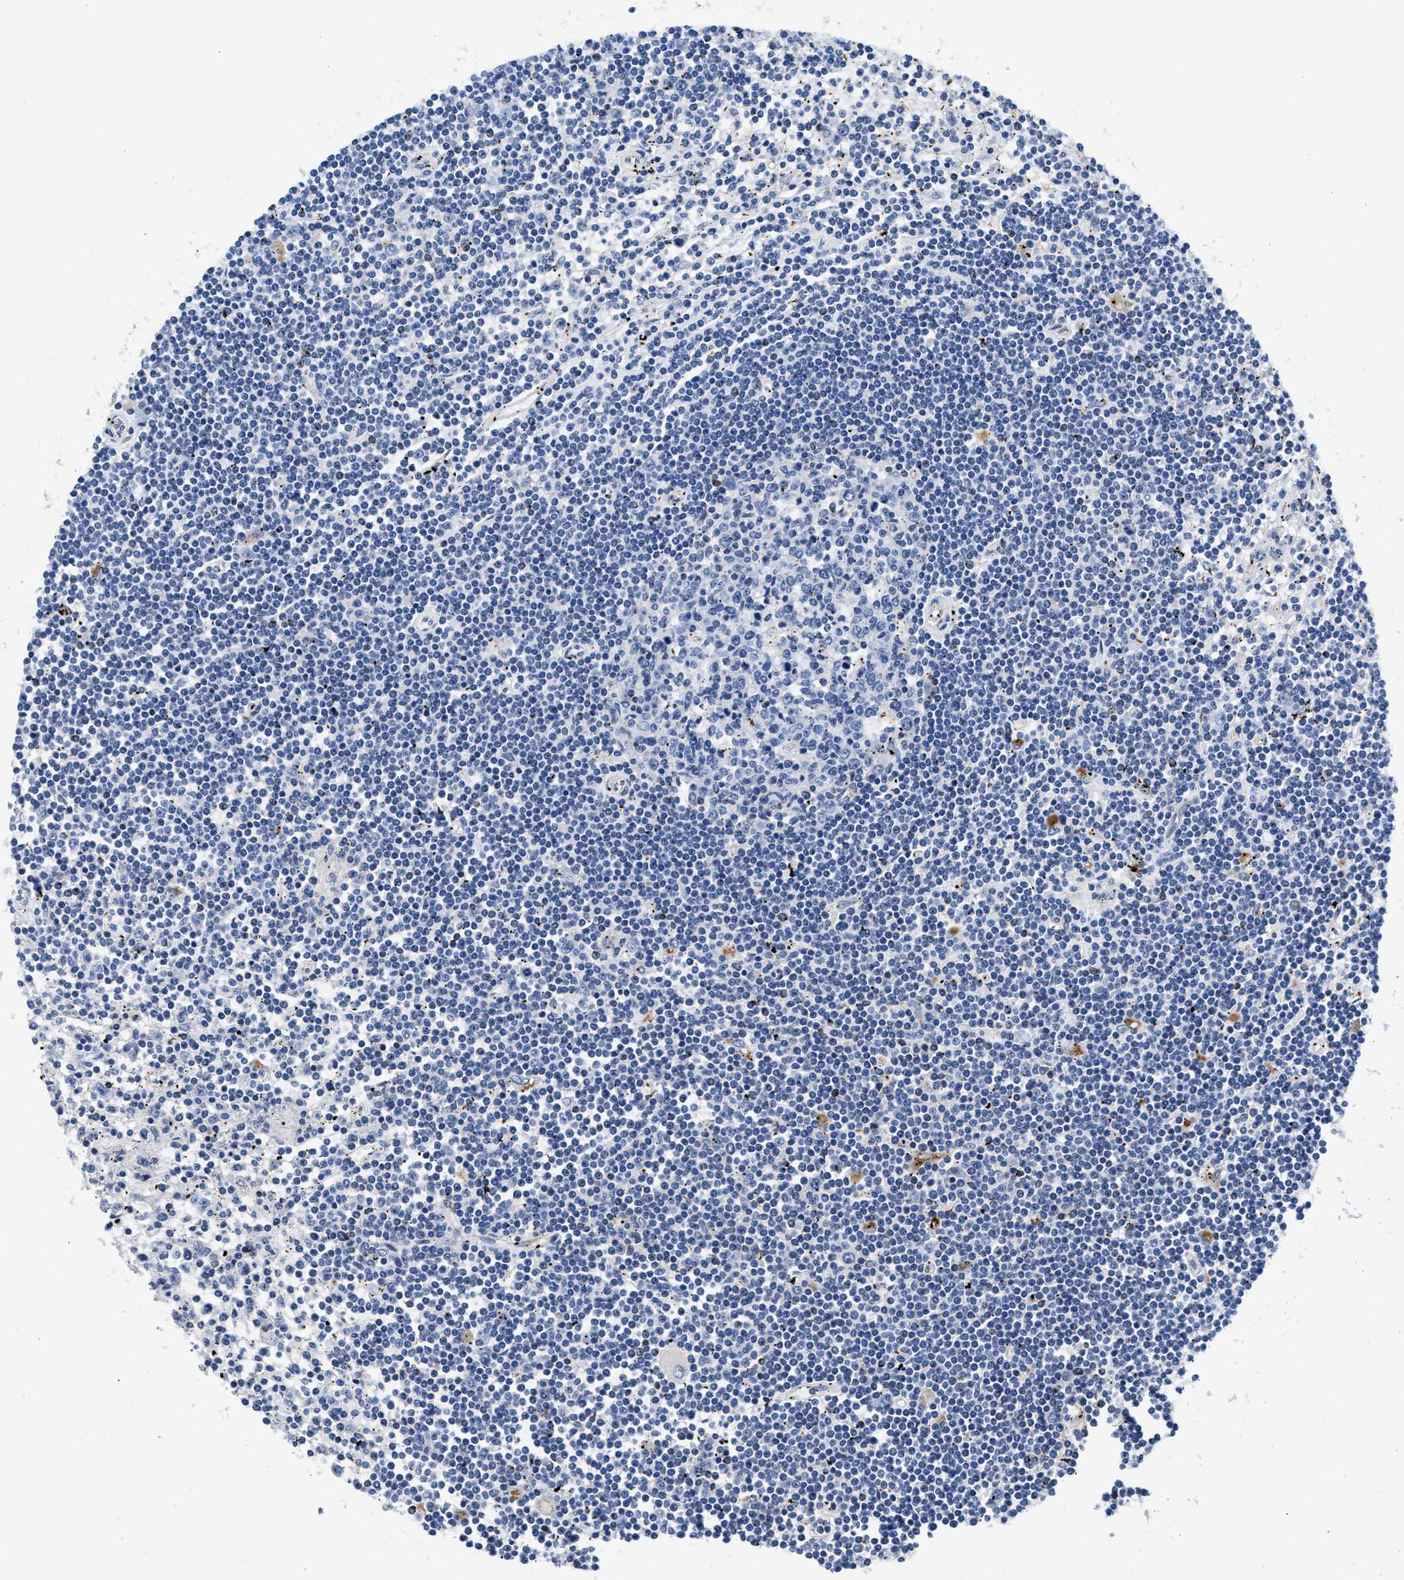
{"staining": {"intensity": "negative", "quantity": "none", "location": "none"}, "tissue": "lymphoma", "cell_type": "Tumor cells", "image_type": "cancer", "snomed": [{"axis": "morphology", "description": "Malignant lymphoma, non-Hodgkin's type, Low grade"}, {"axis": "topography", "description": "Spleen"}], "caption": "Immunohistochemical staining of human lymphoma shows no significant positivity in tumor cells.", "gene": "P2RY4", "patient": {"sex": "male", "age": 76}}